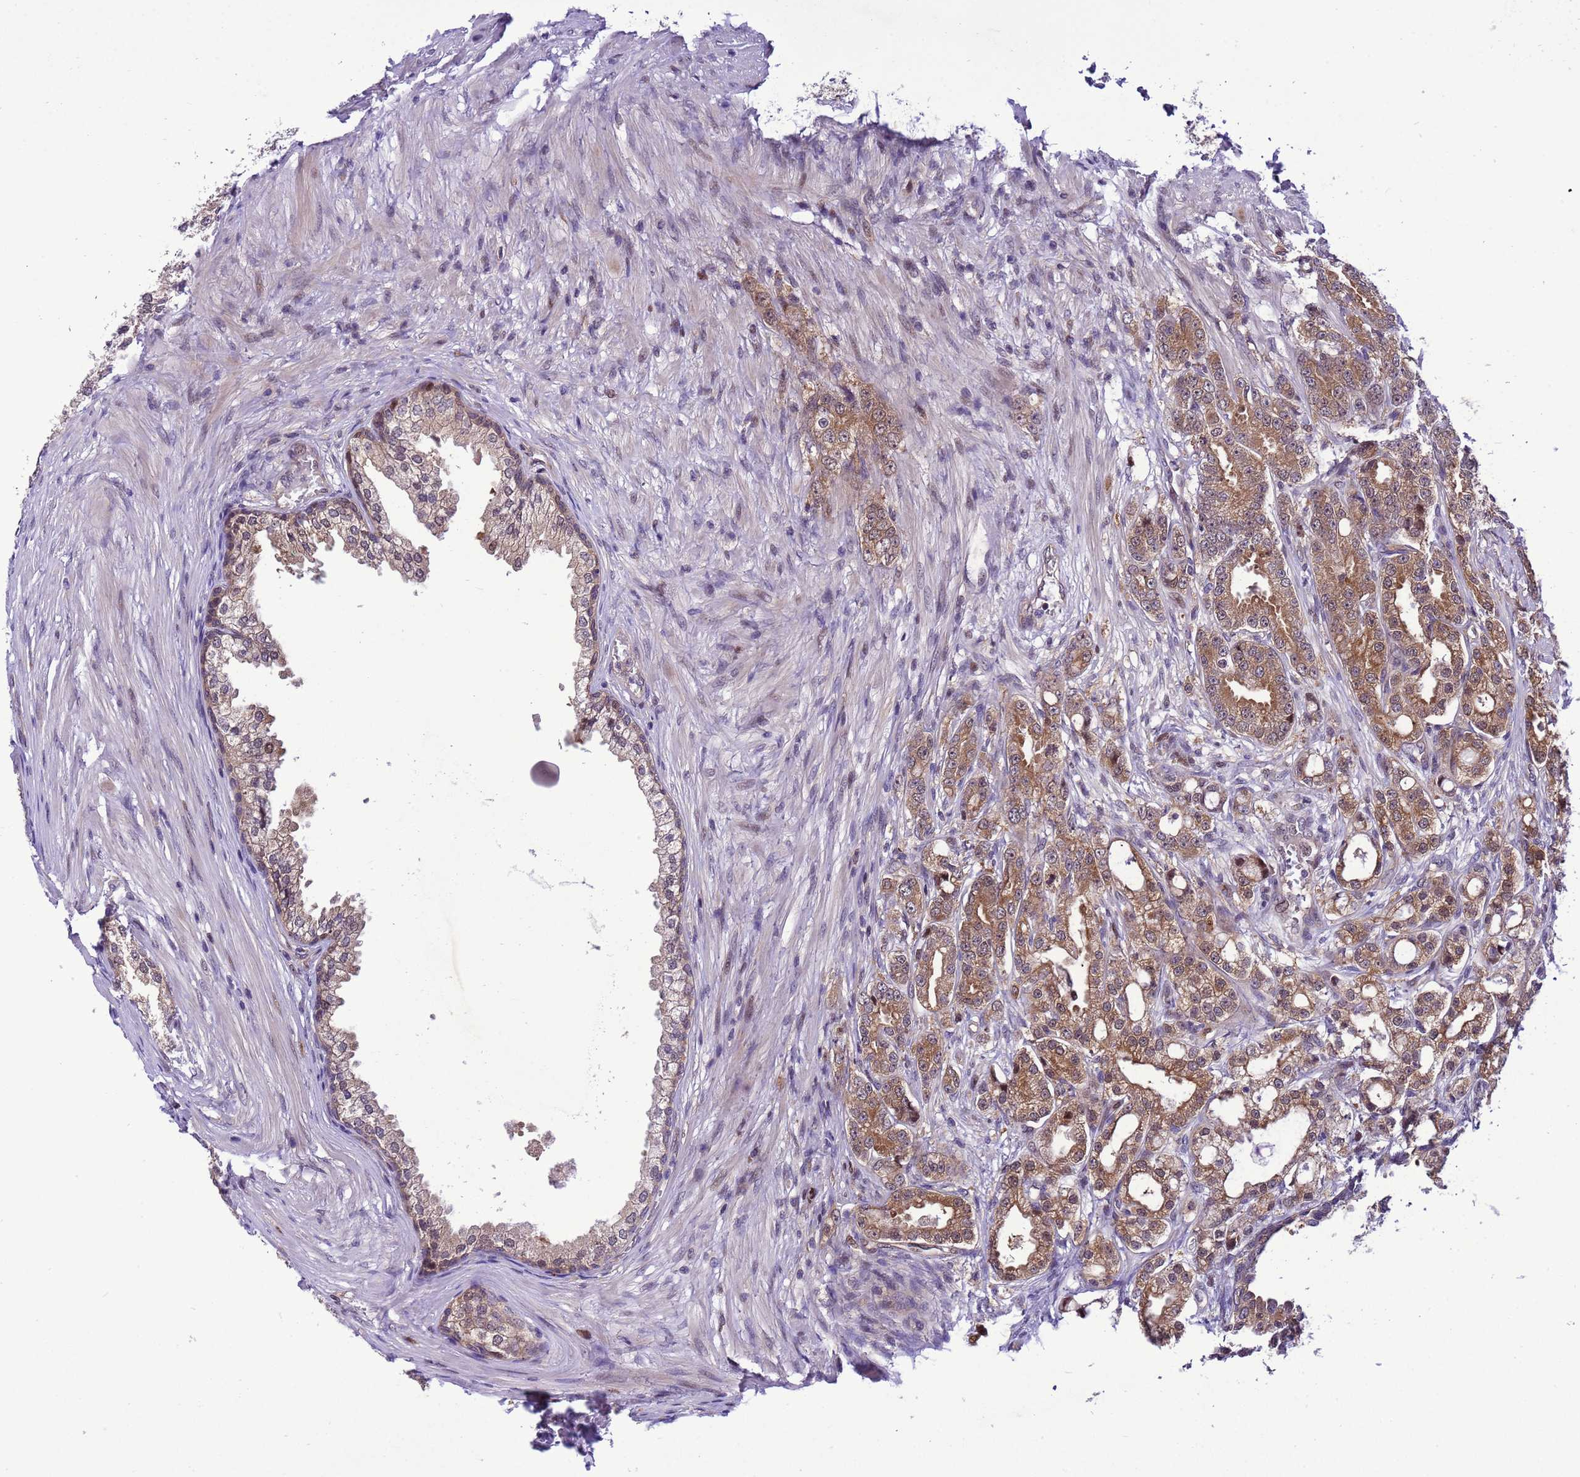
{"staining": {"intensity": "moderate", "quantity": ">75%", "location": "cytoplasmic/membranous"}, "tissue": "prostate cancer", "cell_type": "Tumor cells", "image_type": "cancer", "snomed": [{"axis": "morphology", "description": "Adenocarcinoma, High grade"}, {"axis": "topography", "description": "Prostate"}], "caption": "Immunohistochemistry (IHC) image of neoplastic tissue: prostate cancer stained using IHC reveals medium levels of moderate protein expression localized specifically in the cytoplasmic/membranous of tumor cells, appearing as a cytoplasmic/membranous brown color.", "gene": "RASD1", "patient": {"sex": "male", "age": 69}}